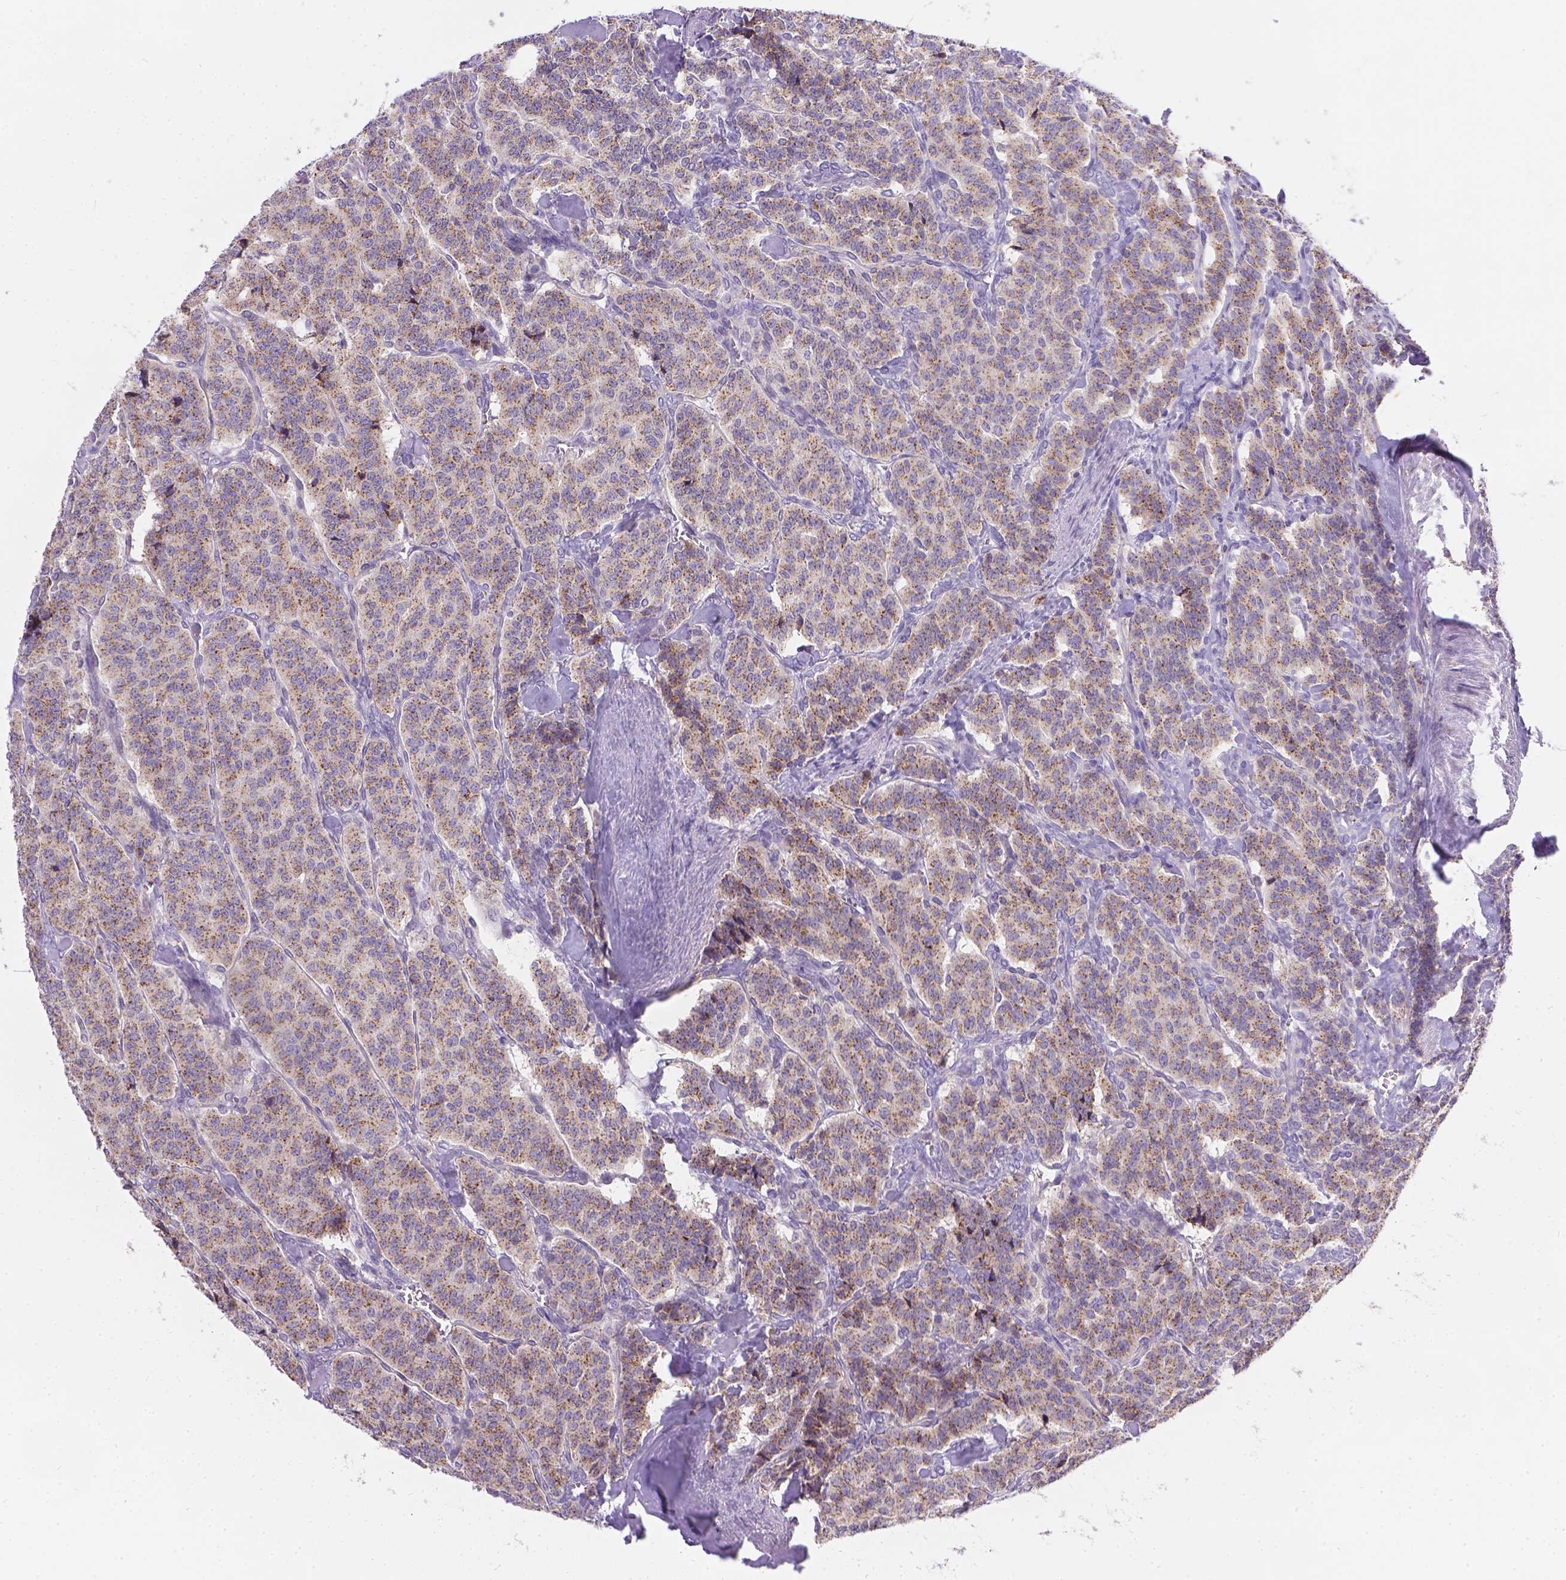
{"staining": {"intensity": "moderate", "quantity": ">75%", "location": "cytoplasmic/membranous"}, "tissue": "carcinoid", "cell_type": "Tumor cells", "image_type": "cancer", "snomed": [{"axis": "morphology", "description": "Normal tissue, NOS"}, {"axis": "morphology", "description": "Carcinoid, malignant, NOS"}, {"axis": "topography", "description": "Lung"}], "caption": "Protein staining by immunohistochemistry demonstrates moderate cytoplasmic/membranous staining in approximately >75% of tumor cells in carcinoid. (IHC, brightfield microscopy, high magnification).", "gene": "TM4SF18", "patient": {"sex": "female", "age": 46}}